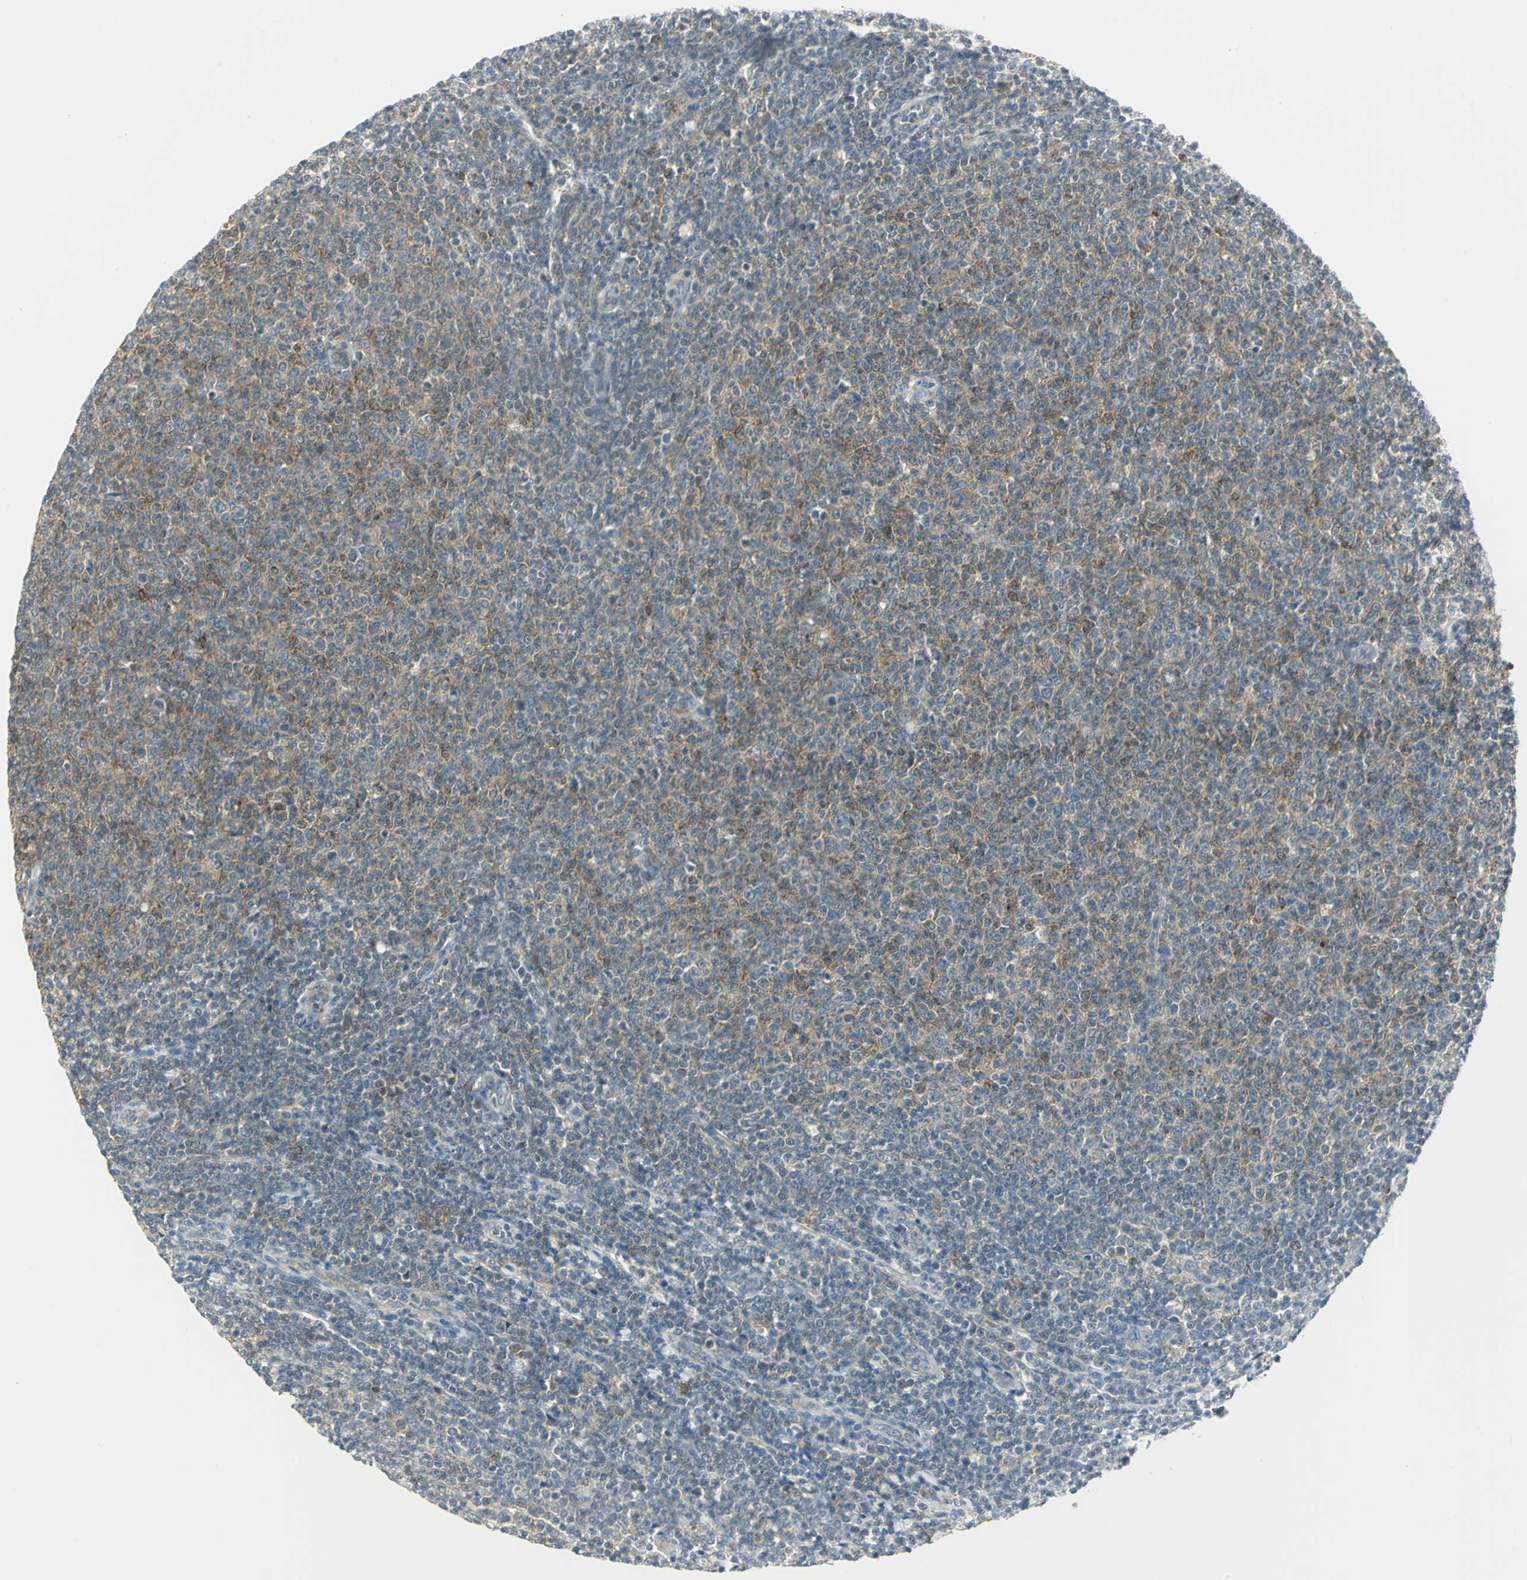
{"staining": {"intensity": "weak", "quantity": "25%-75%", "location": "cytoplasmic/membranous"}, "tissue": "lymphoma", "cell_type": "Tumor cells", "image_type": "cancer", "snomed": [{"axis": "morphology", "description": "Malignant lymphoma, non-Hodgkin's type, Low grade"}, {"axis": "topography", "description": "Lymph node"}], "caption": "Brown immunohistochemical staining in human lymphoma exhibits weak cytoplasmic/membranous positivity in about 25%-75% of tumor cells.", "gene": "MAPK8IP3", "patient": {"sex": "male", "age": 66}}